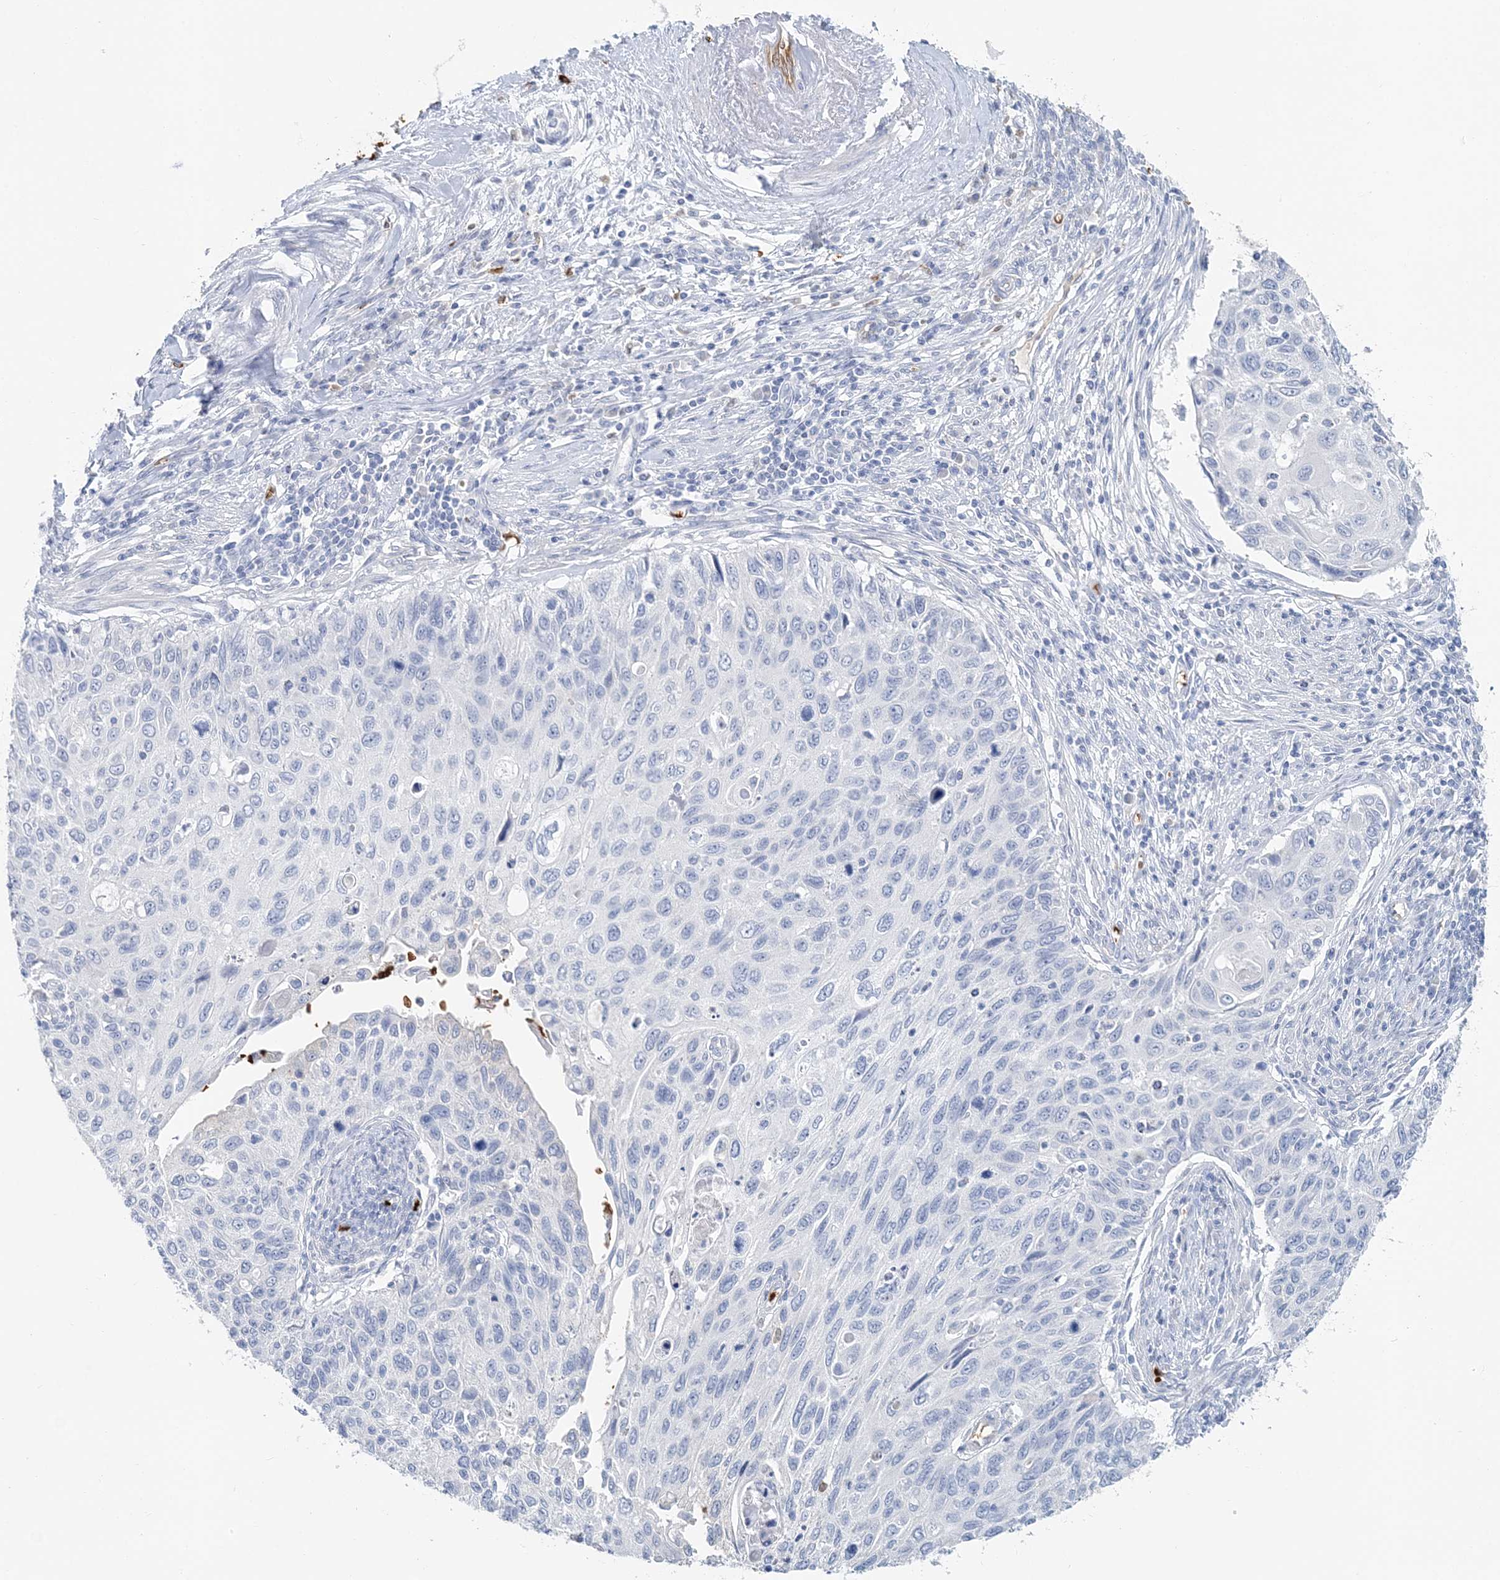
{"staining": {"intensity": "negative", "quantity": "none", "location": "none"}, "tissue": "cervical cancer", "cell_type": "Tumor cells", "image_type": "cancer", "snomed": [{"axis": "morphology", "description": "Squamous cell carcinoma, NOS"}, {"axis": "topography", "description": "Cervix"}], "caption": "This micrograph is of cervical cancer (squamous cell carcinoma) stained with immunohistochemistry (IHC) to label a protein in brown with the nuclei are counter-stained blue. There is no expression in tumor cells.", "gene": "HBA2", "patient": {"sex": "female", "age": 70}}